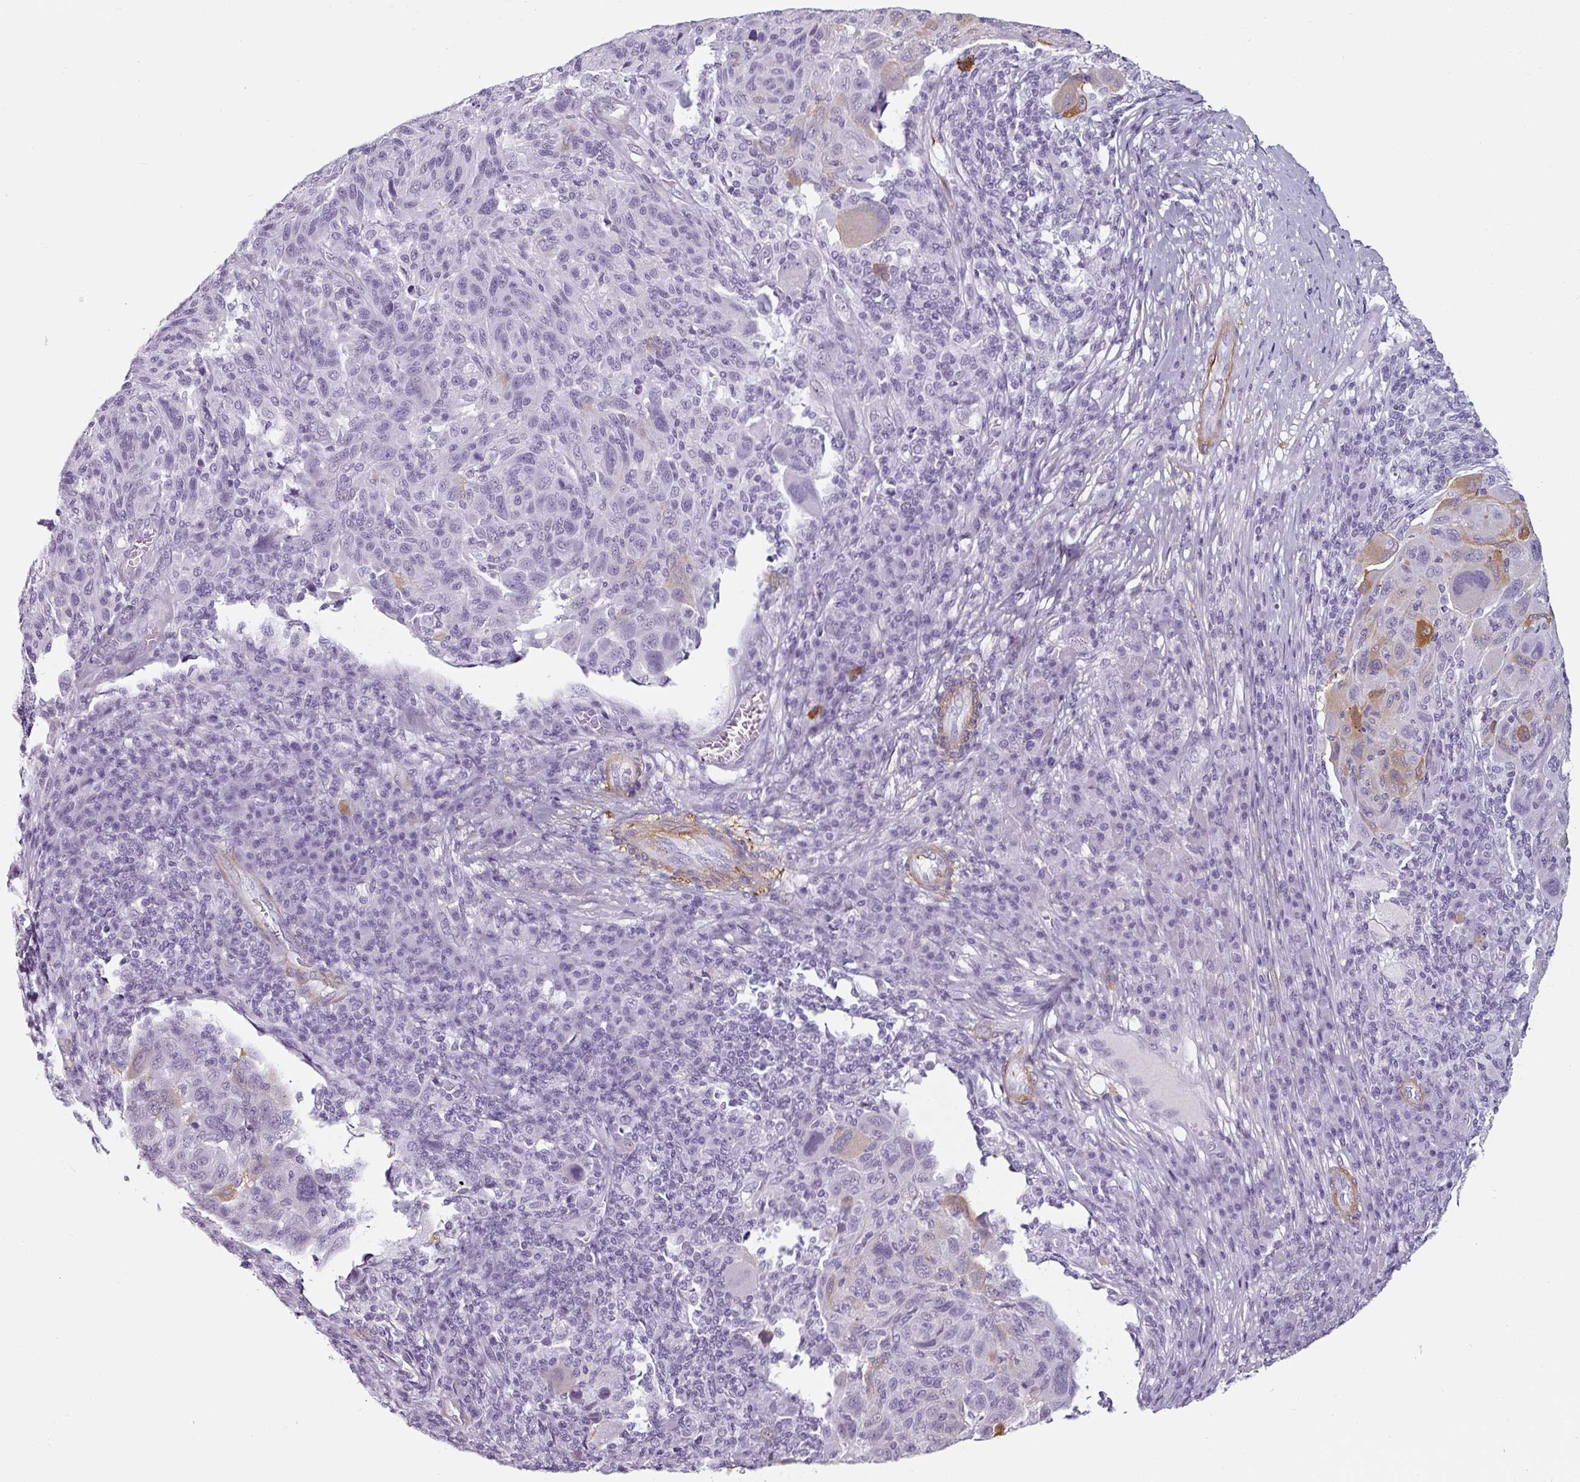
{"staining": {"intensity": "negative", "quantity": "none", "location": "none"}, "tissue": "melanoma", "cell_type": "Tumor cells", "image_type": "cancer", "snomed": [{"axis": "morphology", "description": "Malignant melanoma, NOS"}, {"axis": "topography", "description": "Skin"}], "caption": "Malignant melanoma was stained to show a protein in brown. There is no significant positivity in tumor cells.", "gene": "CAP2", "patient": {"sex": "male", "age": 53}}